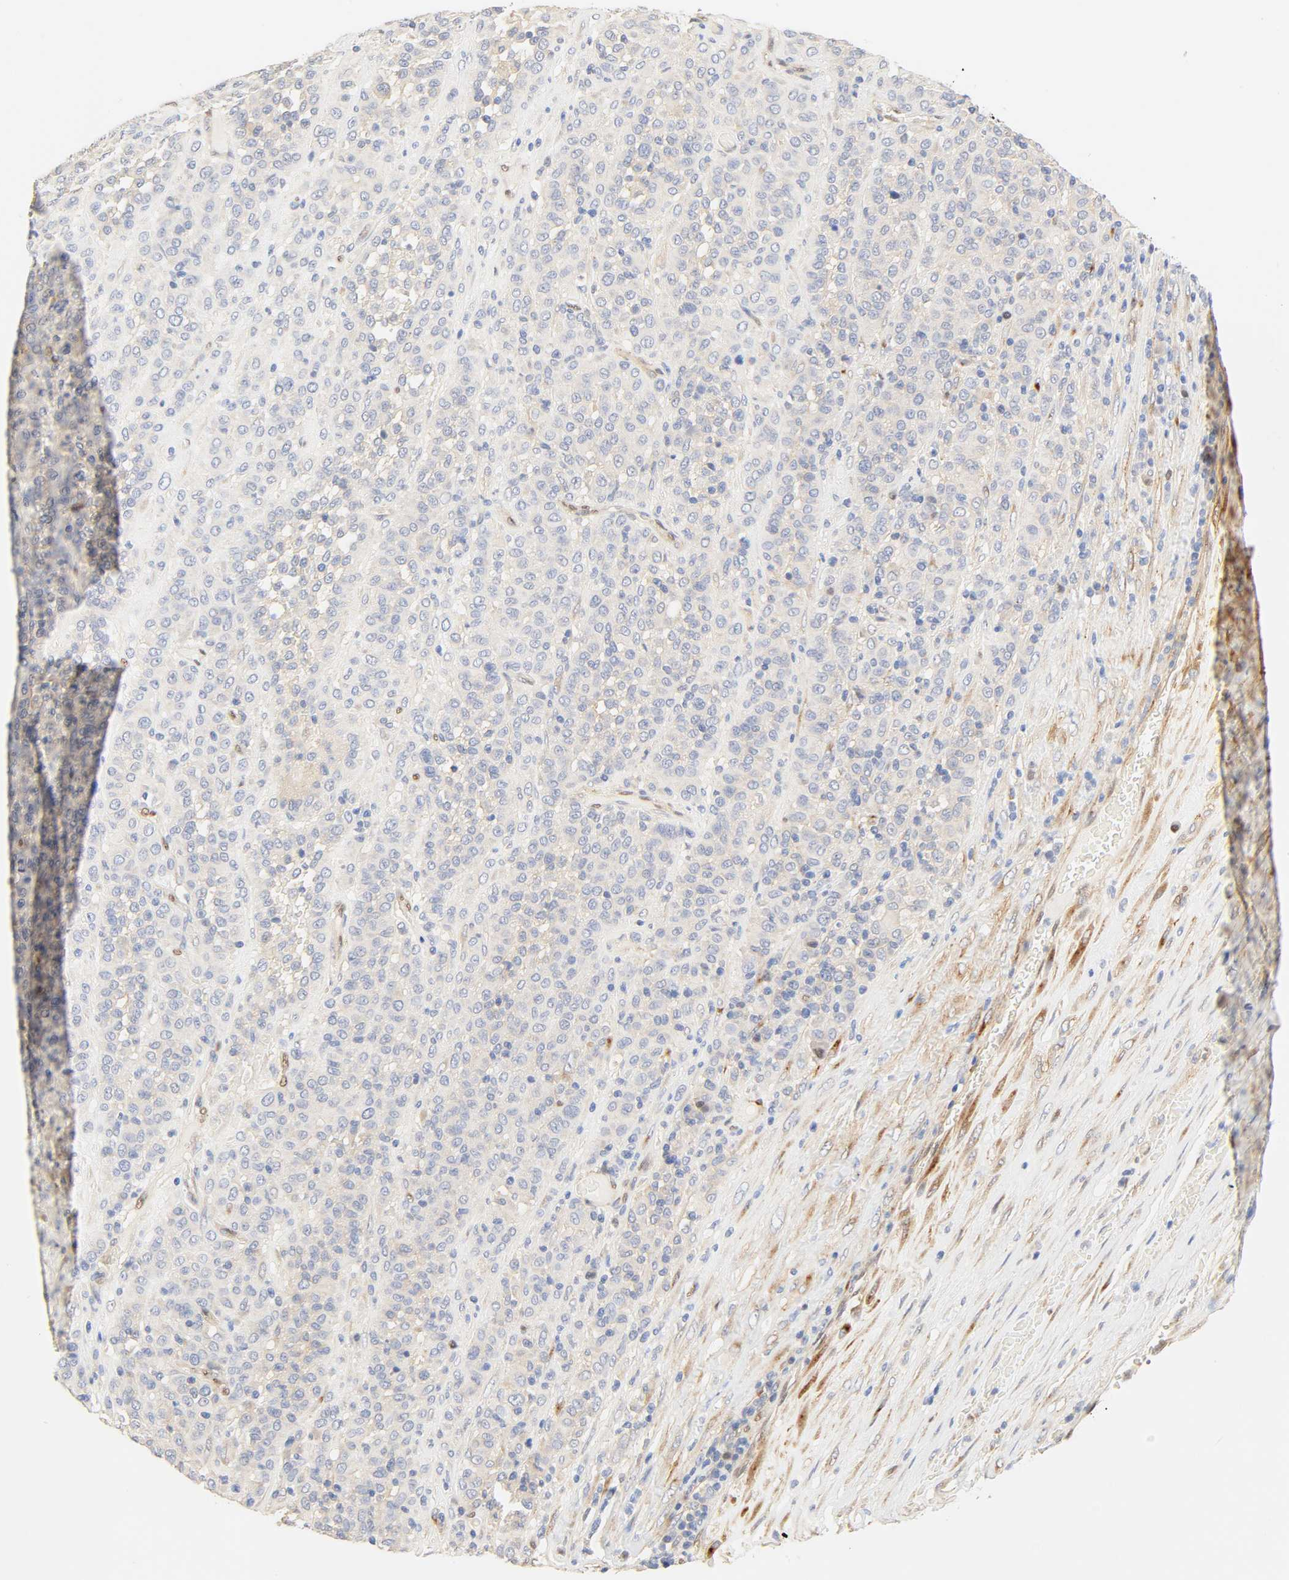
{"staining": {"intensity": "negative", "quantity": "none", "location": "none"}, "tissue": "melanoma", "cell_type": "Tumor cells", "image_type": "cancer", "snomed": [{"axis": "morphology", "description": "Malignant melanoma, Metastatic site"}, {"axis": "topography", "description": "Pancreas"}], "caption": "The micrograph displays no significant expression in tumor cells of melanoma.", "gene": "BORCS8-MEF2B", "patient": {"sex": "female", "age": 30}}